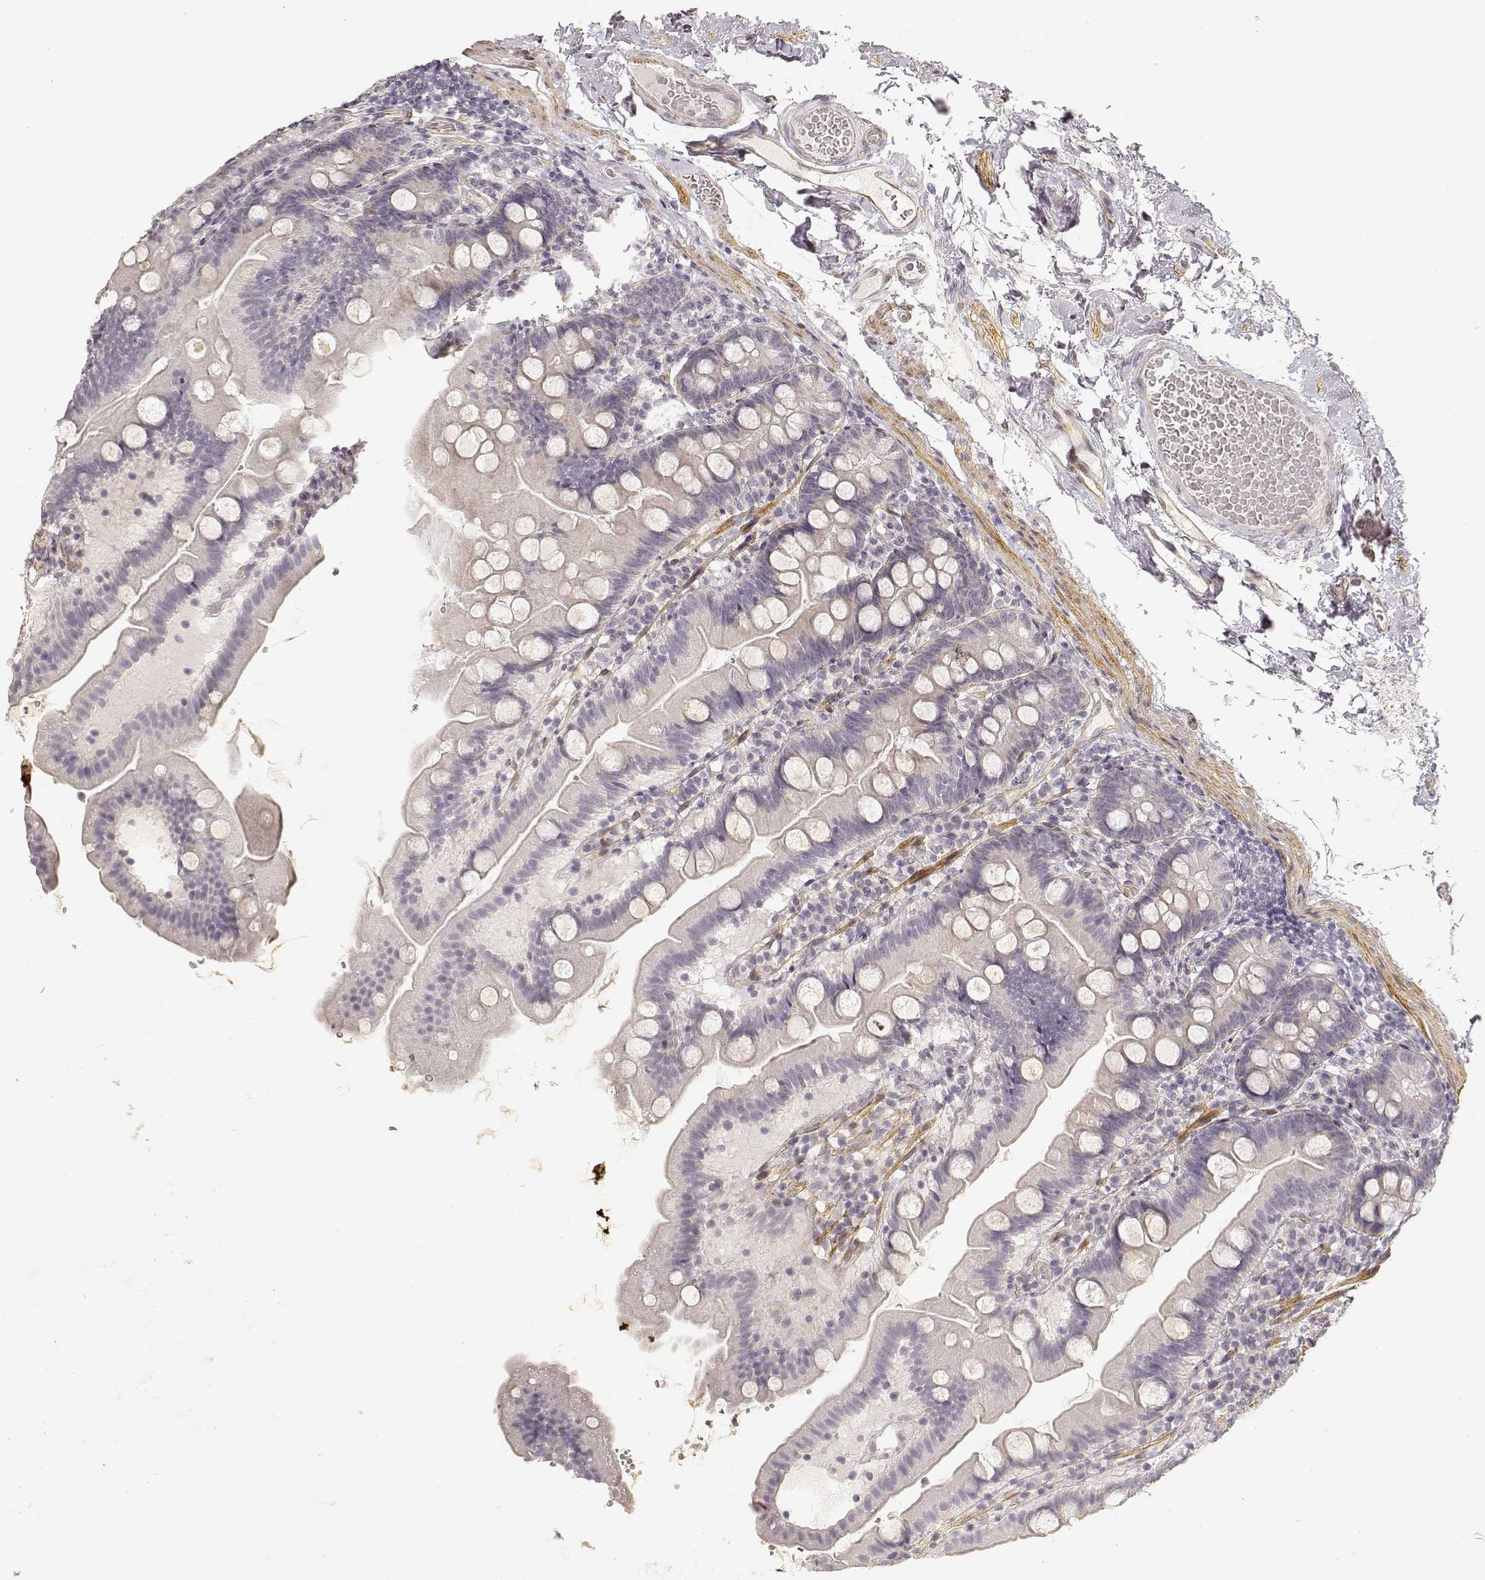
{"staining": {"intensity": "negative", "quantity": "none", "location": "none"}, "tissue": "duodenum", "cell_type": "Glandular cells", "image_type": "normal", "snomed": [{"axis": "morphology", "description": "Normal tissue, NOS"}, {"axis": "topography", "description": "Duodenum"}], "caption": "An image of duodenum stained for a protein displays no brown staining in glandular cells. The staining was performed using DAB to visualize the protein expression in brown, while the nuclei were stained in blue with hematoxylin (Magnification: 20x).", "gene": "LAMA4", "patient": {"sex": "female", "age": 67}}